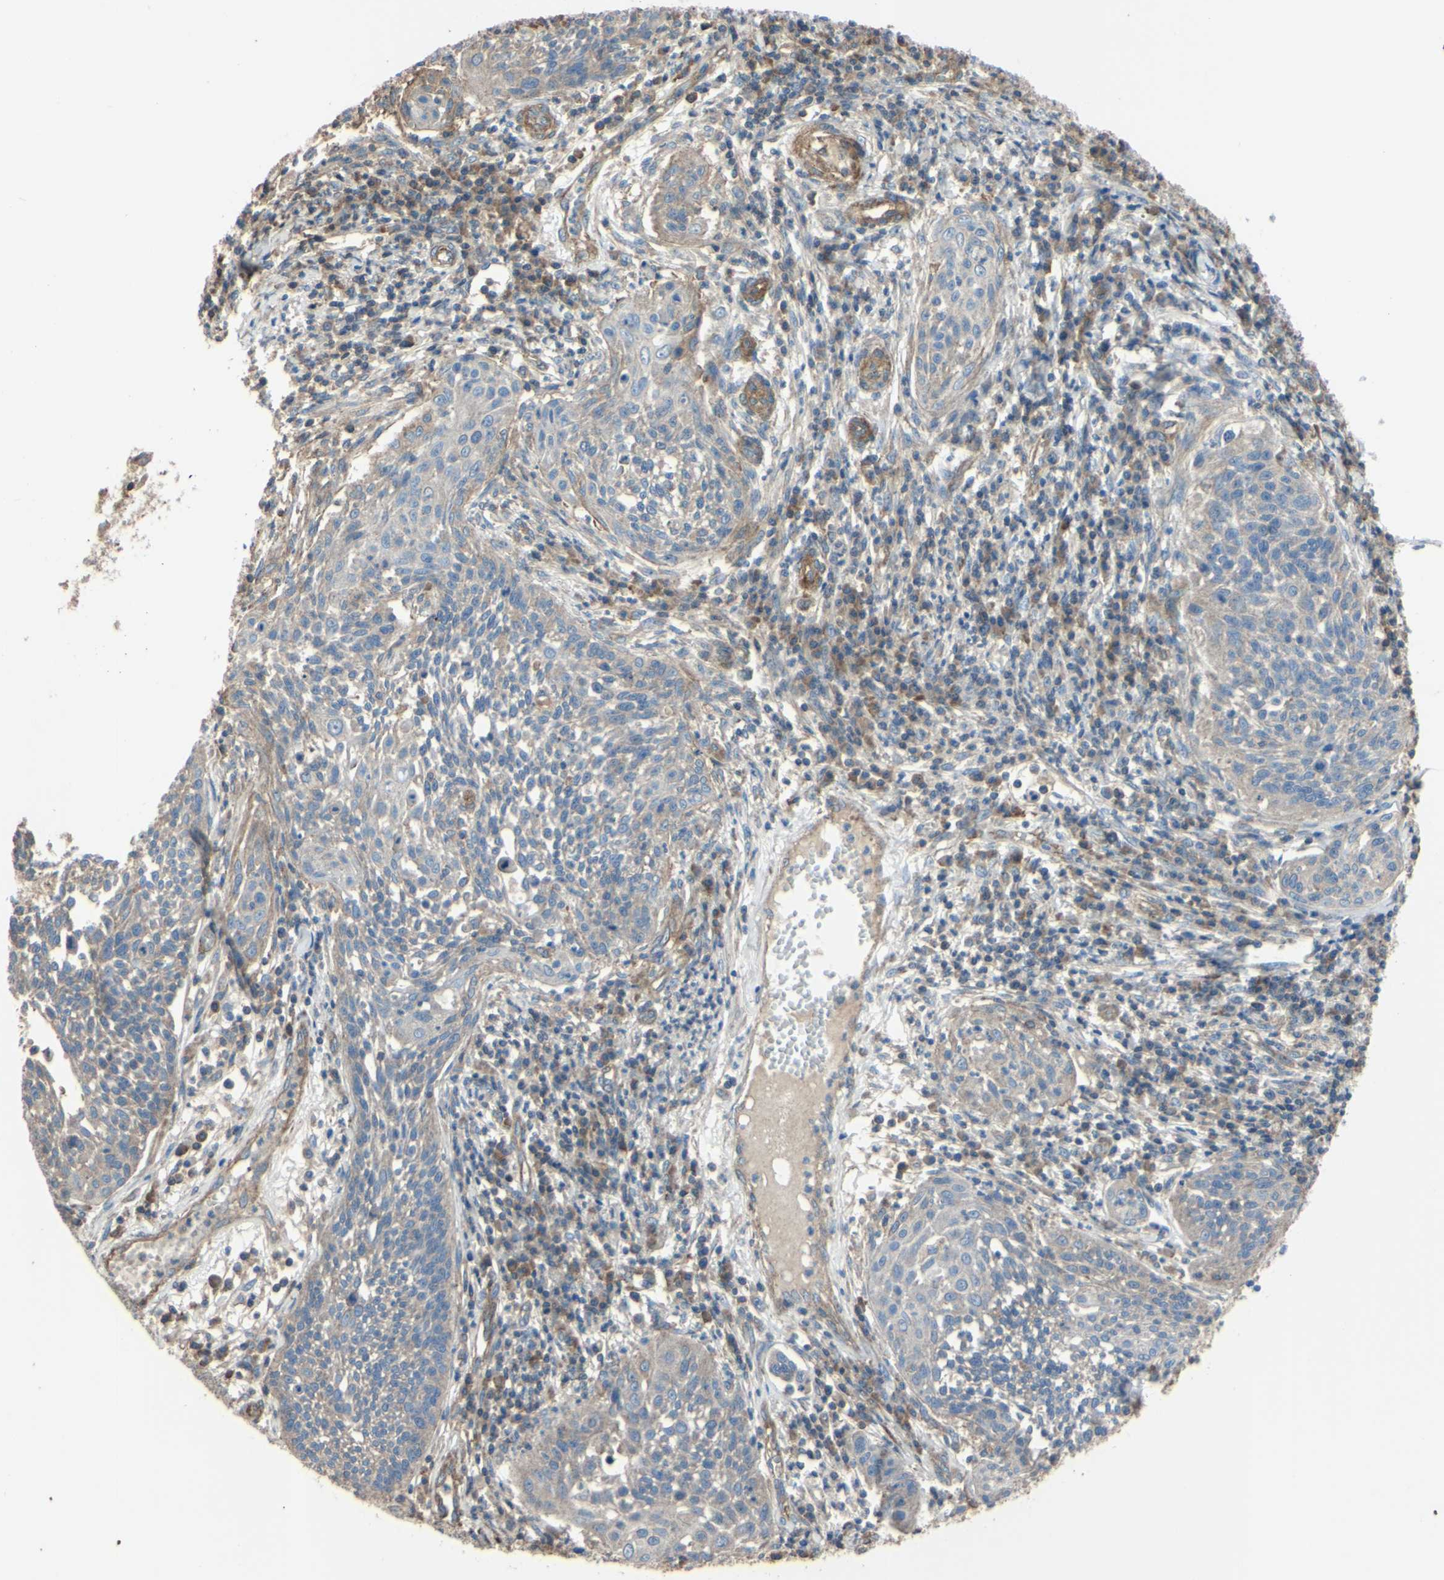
{"staining": {"intensity": "negative", "quantity": "none", "location": "none"}, "tissue": "cervical cancer", "cell_type": "Tumor cells", "image_type": "cancer", "snomed": [{"axis": "morphology", "description": "Squamous cell carcinoma, NOS"}, {"axis": "topography", "description": "Cervix"}], "caption": "A photomicrograph of human cervical squamous cell carcinoma is negative for staining in tumor cells. (Immunohistochemistry (ihc), brightfield microscopy, high magnification).", "gene": "BECN1", "patient": {"sex": "female", "age": 34}}